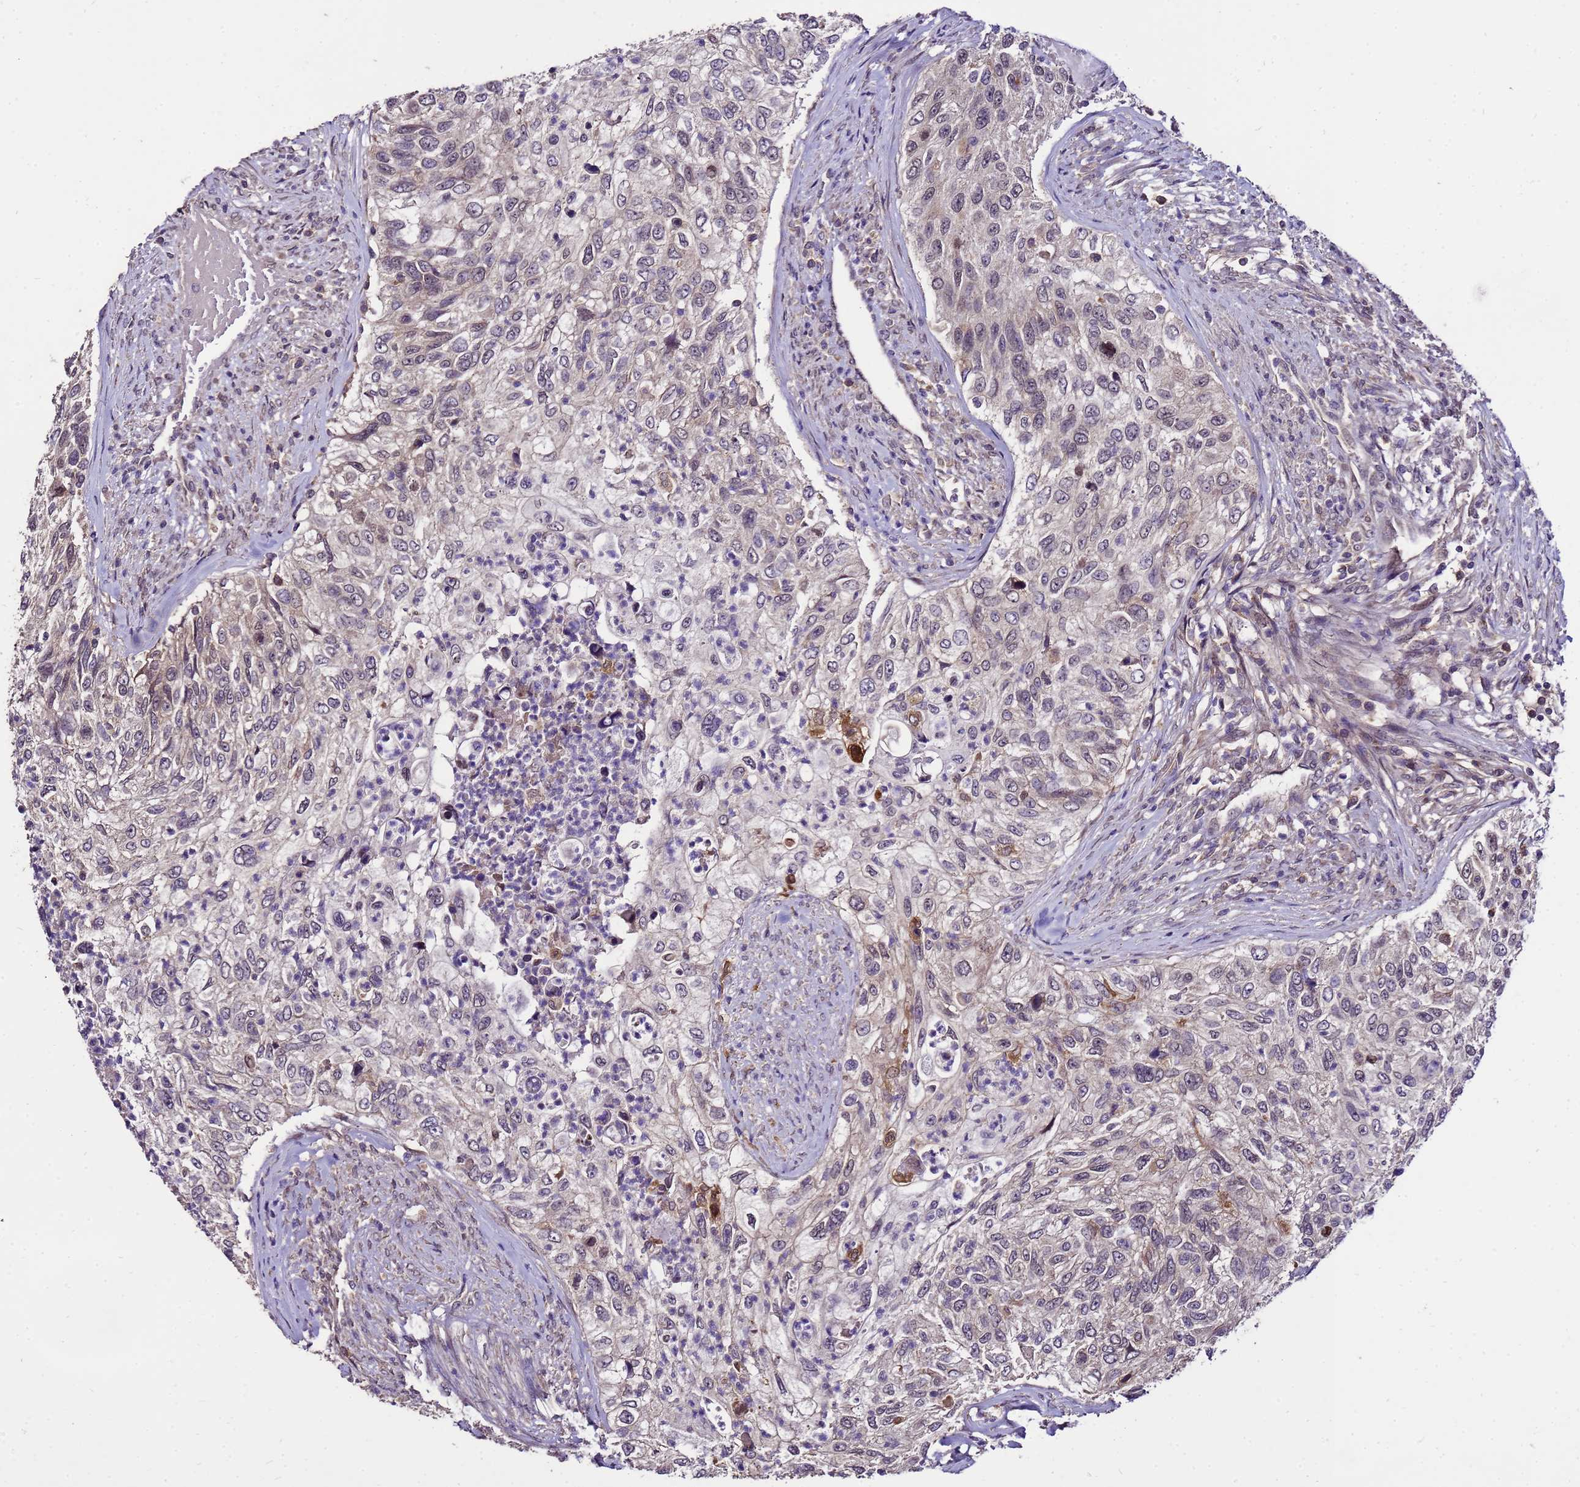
{"staining": {"intensity": "weak", "quantity": "25%-75%", "location": "cytoplasmic/membranous"}, "tissue": "urothelial cancer", "cell_type": "Tumor cells", "image_type": "cancer", "snomed": [{"axis": "morphology", "description": "Urothelial carcinoma, High grade"}, {"axis": "topography", "description": "Urinary bladder"}], "caption": "A micrograph showing weak cytoplasmic/membranous positivity in about 25%-75% of tumor cells in high-grade urothelial carcinoma, as visualized by brown immunohistochemical staining.", "gene": "ZNF329", "patient": {"sex": "female", "age": 60}}